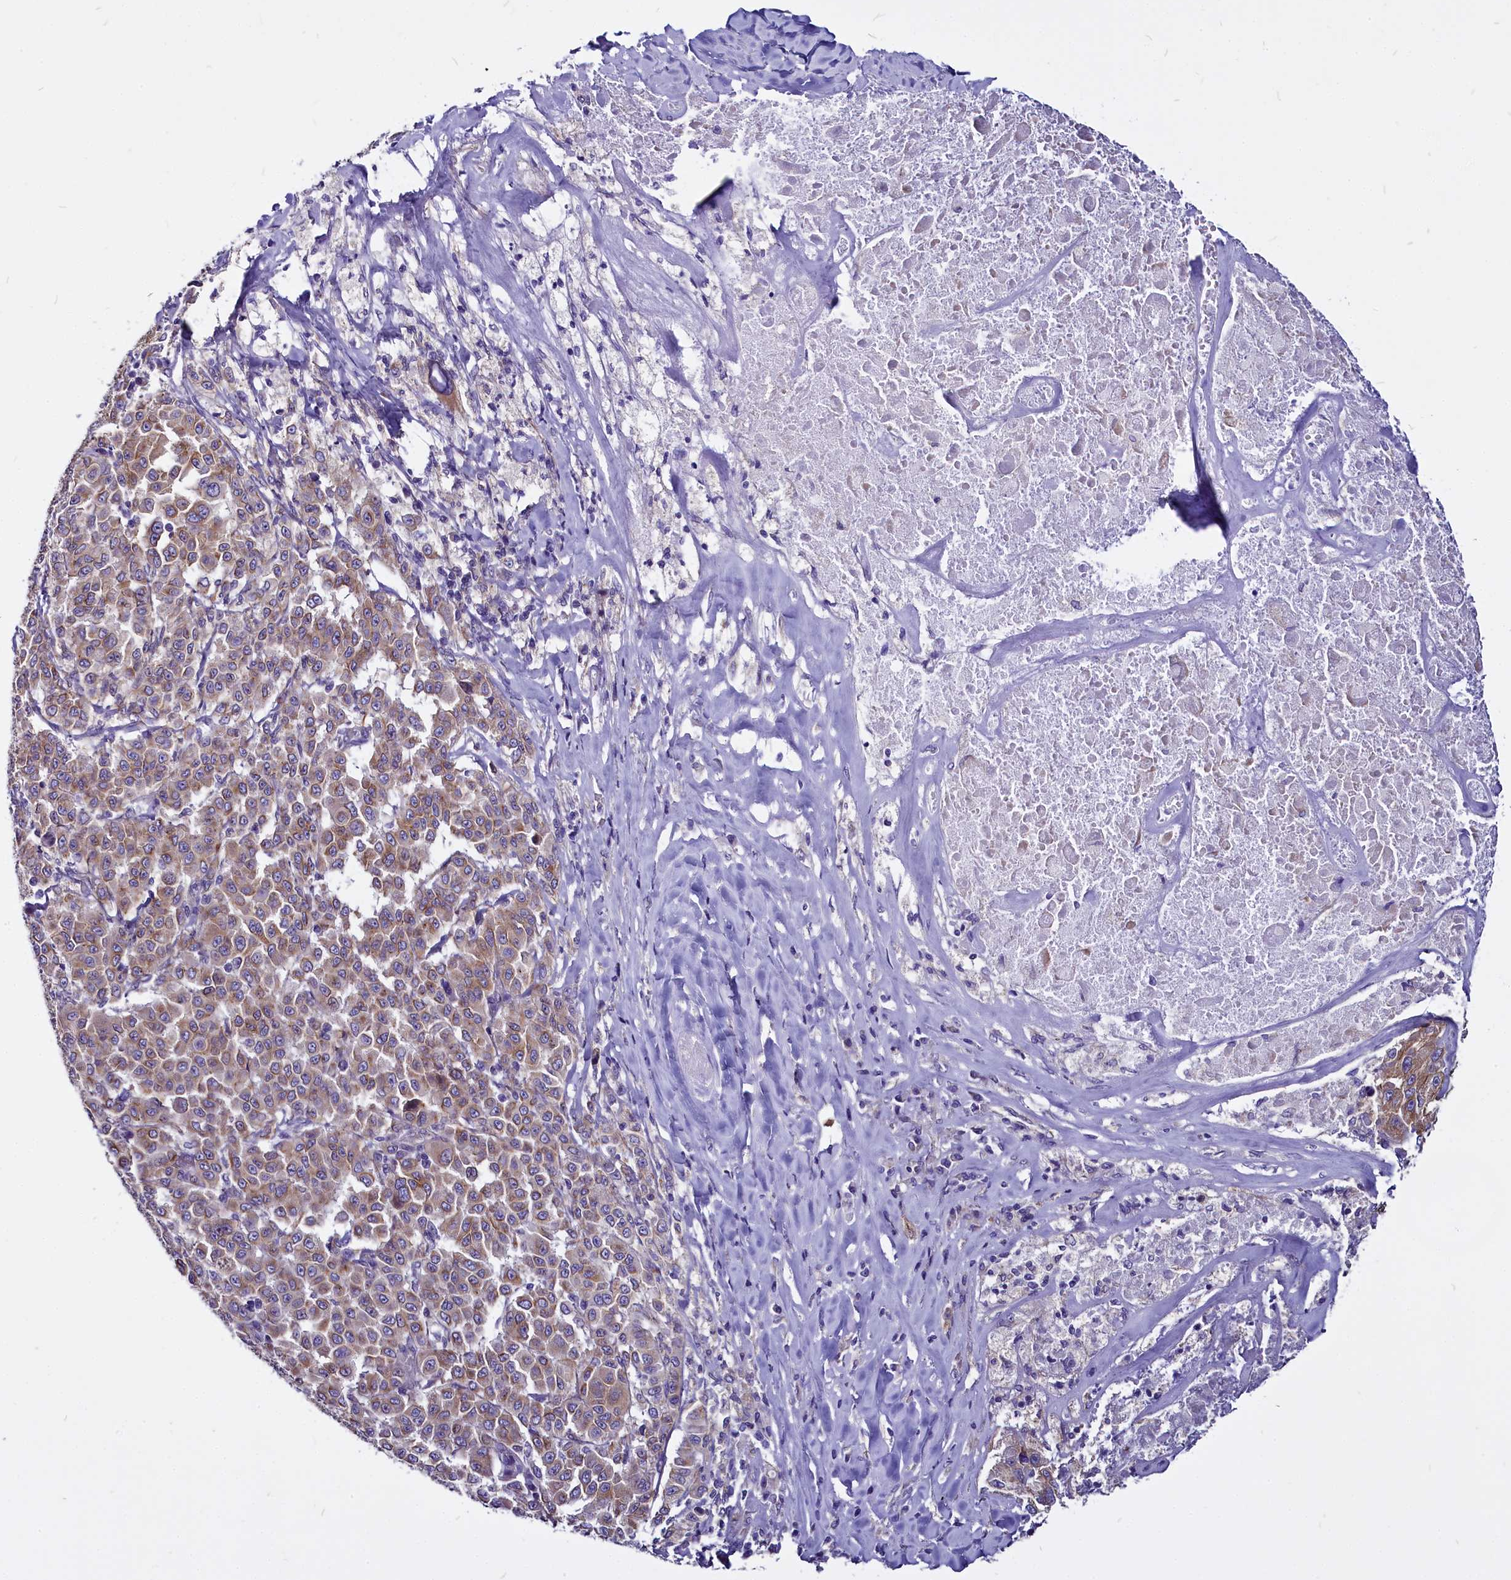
{"staining": {"intensity": "moderate", "quantity": ">75%", "location": "cytoplasmic/membranous"}, "tissue": "melanoma", "cell_type": "Tumor cells", "image_type": "cancer", "snomed": [{"axis": "morphology", "description": "Malignant melanoma, Metastatic site"}, {"axis": "topography", "description": "Lymph node"}], "caption": "Malignant melanoma (metastatic site) was stained to show a protein in brown. There is medium levels of moderate cytoplasmic/membranous positivity in about >75% of tumor cells. (DAB (3,3'-diaminobenzidine) IHC, brown staining for protein, blue staining for nuclei).", "gene": "CEP170", "patient": {"sex": "male", "age": 62}}